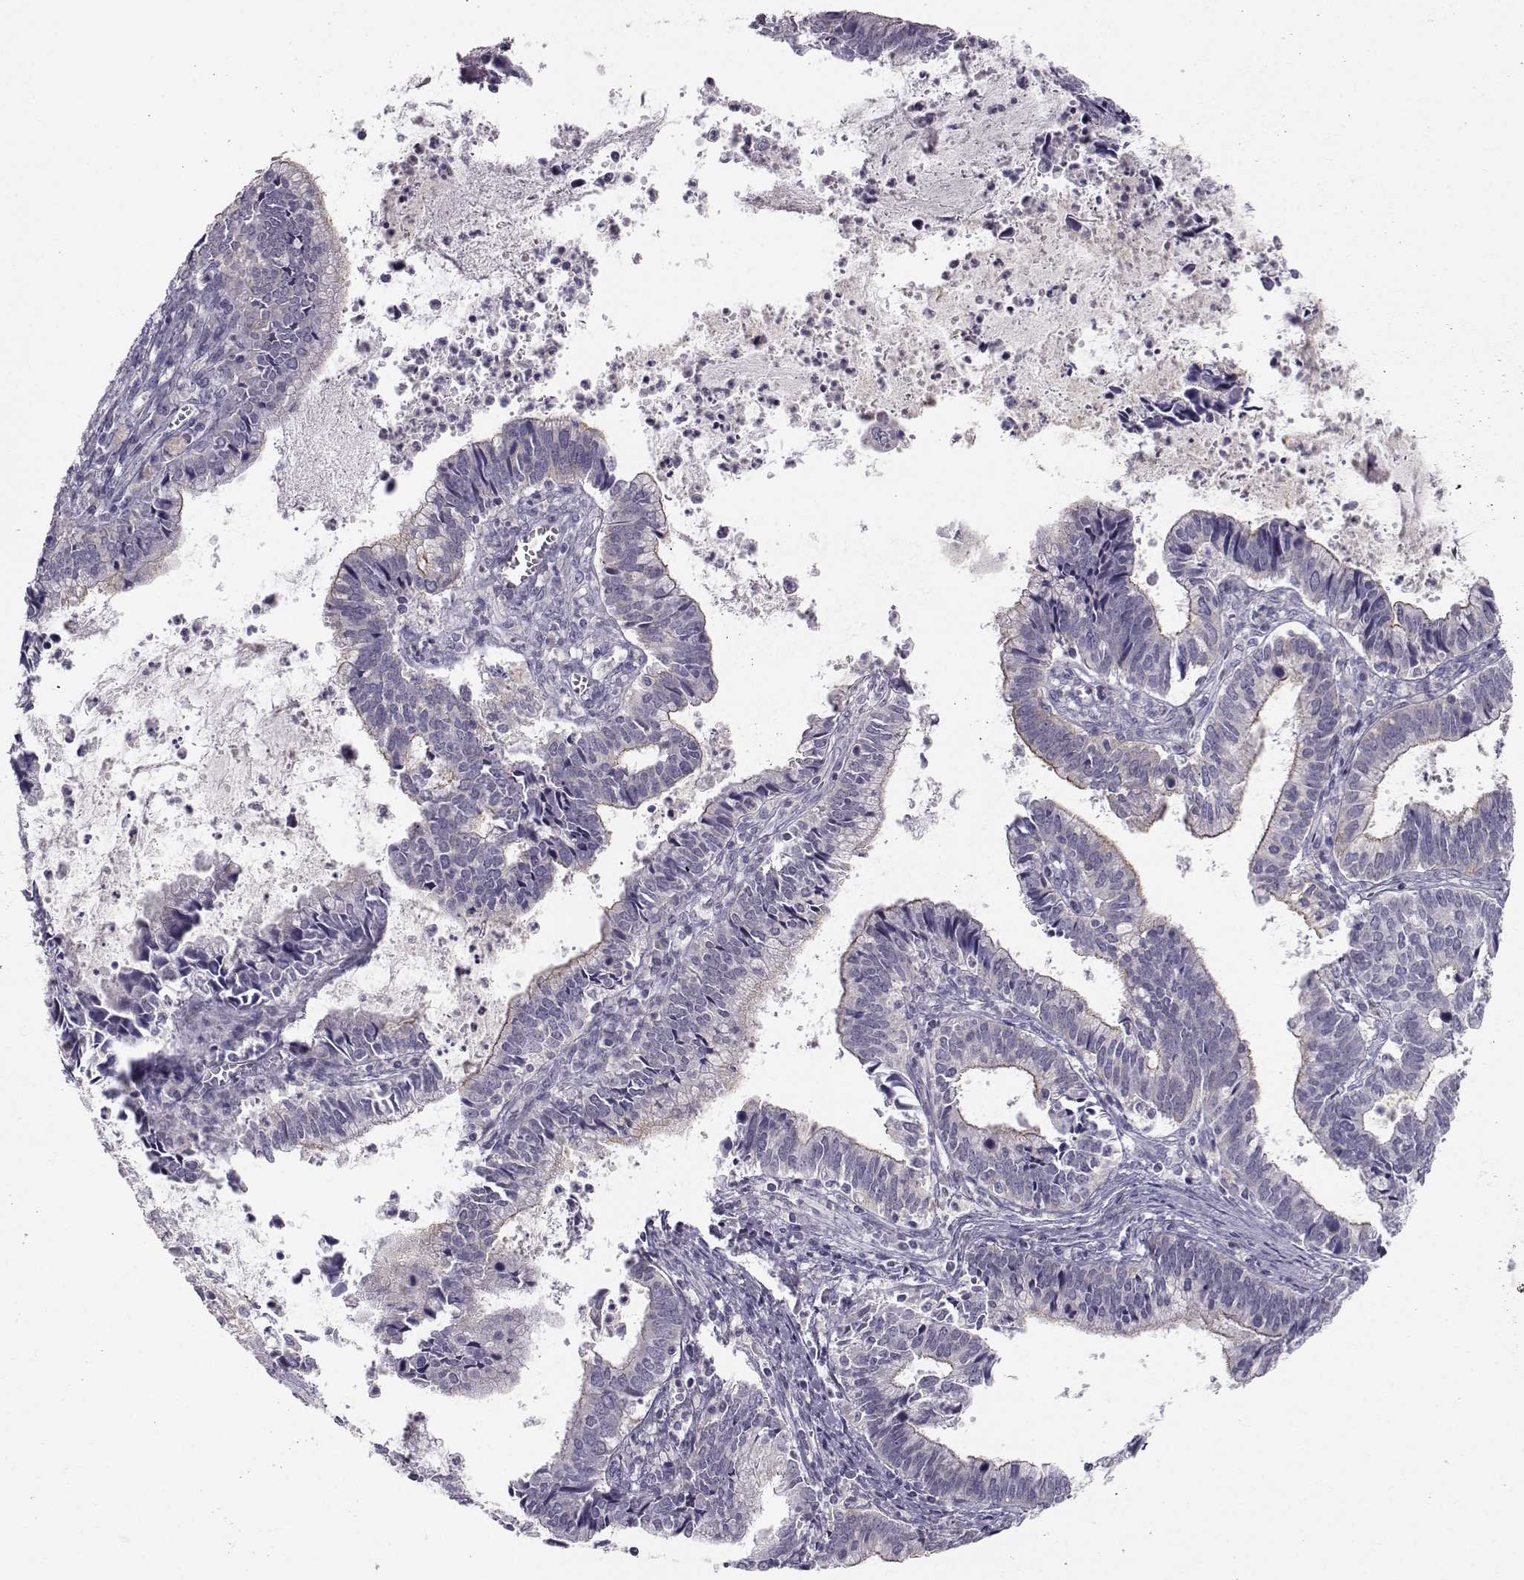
{"staining": {"intensity": "weak", "quantity": "<25%", "location": "cytoplasmic/membranous"}, "tissue": "cervical cancer", "cell_type": "Tumor cells", "image_type": "cancer", "snomed": [{"axis": "morphology", "description": "Adenocarcinoma, NOS"}, {"axis": "topography", "description": "Cervix"}], "caption": "The histopathology image reveals no significant staining in tumor cells of cervical adenocarcinoma. Nuclei are stained in blue.", "gene": "ZNF185", "patient": {"sex": "female", "age": 42}}